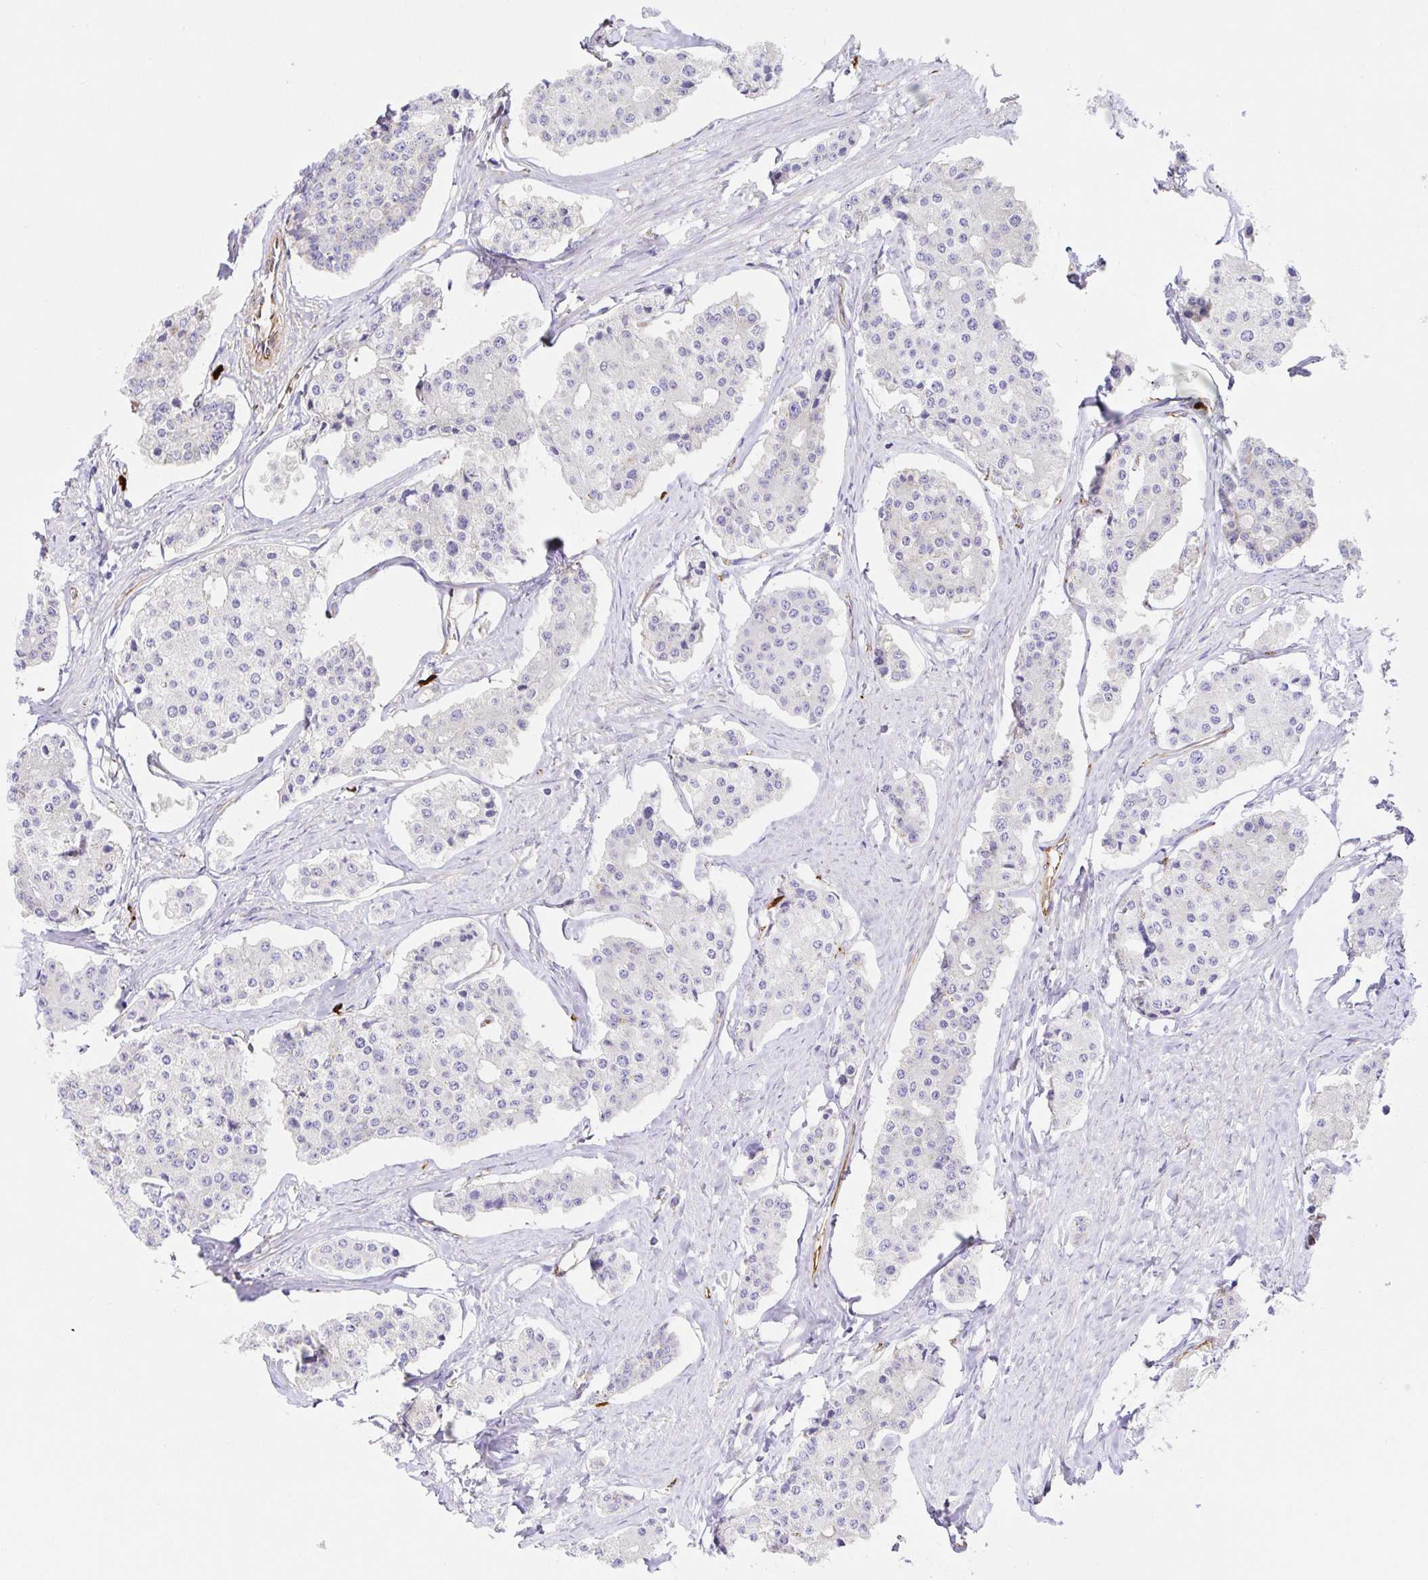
{"staining": {"intensity": "negative", "quantity": "none", "location": "none"}, "tissue": "carcinoid", "cell_type": "Tumor cells", "image_type": "cancer", "snomed": [{"axis": "morphology", "description": "Carcinoid, malignant, NOS"}, {"axis": "topography", "description": "Small intestine"}], "caption": "IHC photomicrograph of neoplastic tissue: human carcinoid stained with DAB displays no significant protein expression in tumor cells.", "gene": "DOCK1", "patient": {"sex": "female", "age": 65}}